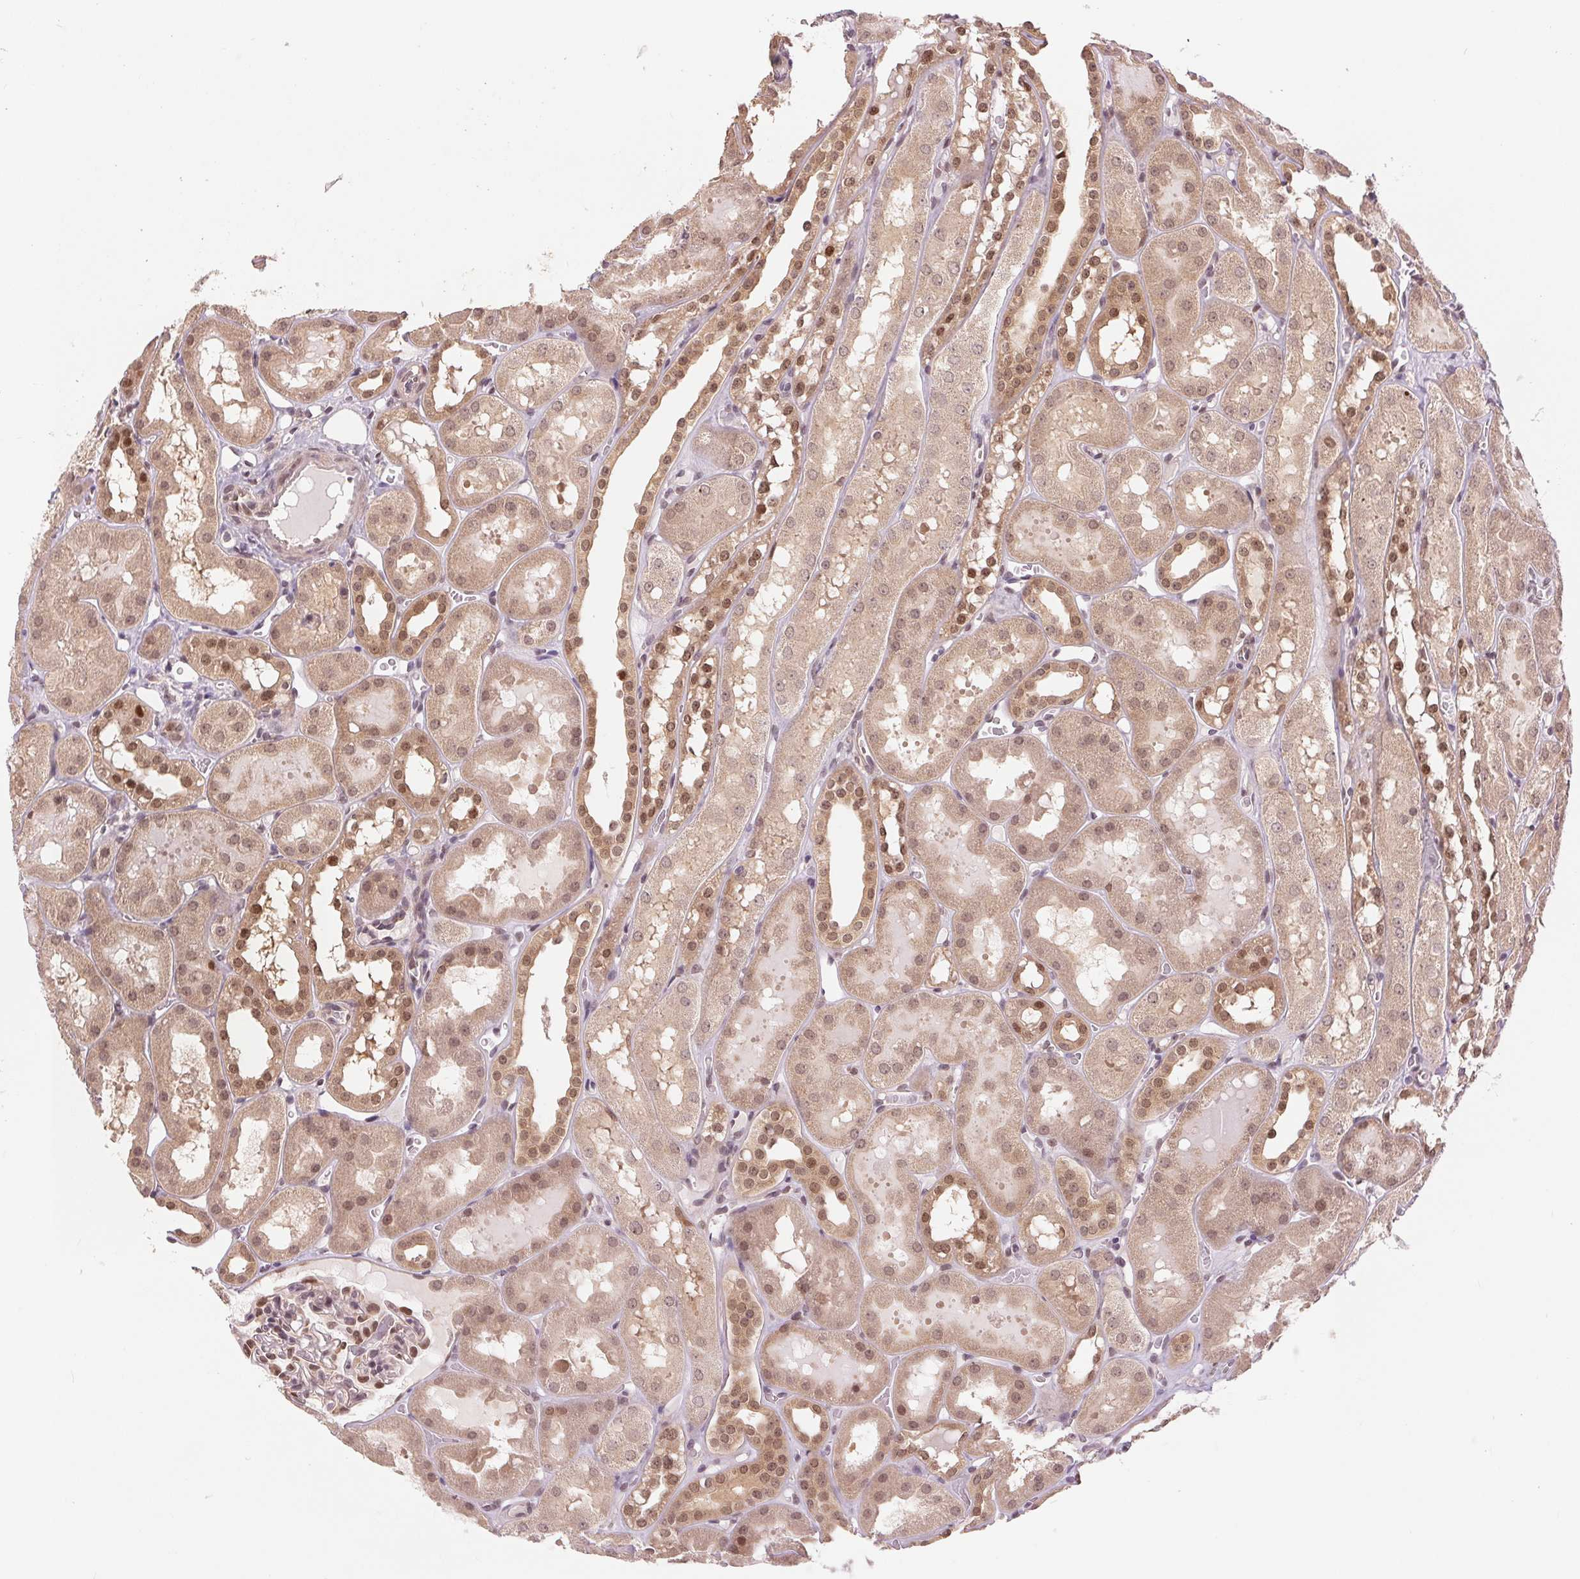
{"staining": {"intensity": "moderate", "quantity": "25%-75%", "location": "nuclear"}, "tissue": "kidney", "cell_type": "Cells in glomeruli", "image_type": "normal", "snomed": [{"axis": "morphology", "description": "Normal tissue, NOS"}, {"axis": "topography", "description": "Kidney"}, {"axis": "topography", "description": "Urinary bladder"}], "caption": "This micrograph displays immunohistochemistry (IHC) staining of unremarkable human kidney, with medium moderate nuclear expression in approximately 25%-75% of cells in glomeruli.", "gene": "ERI3", "patient": {"sex": "male", "age": 16}}